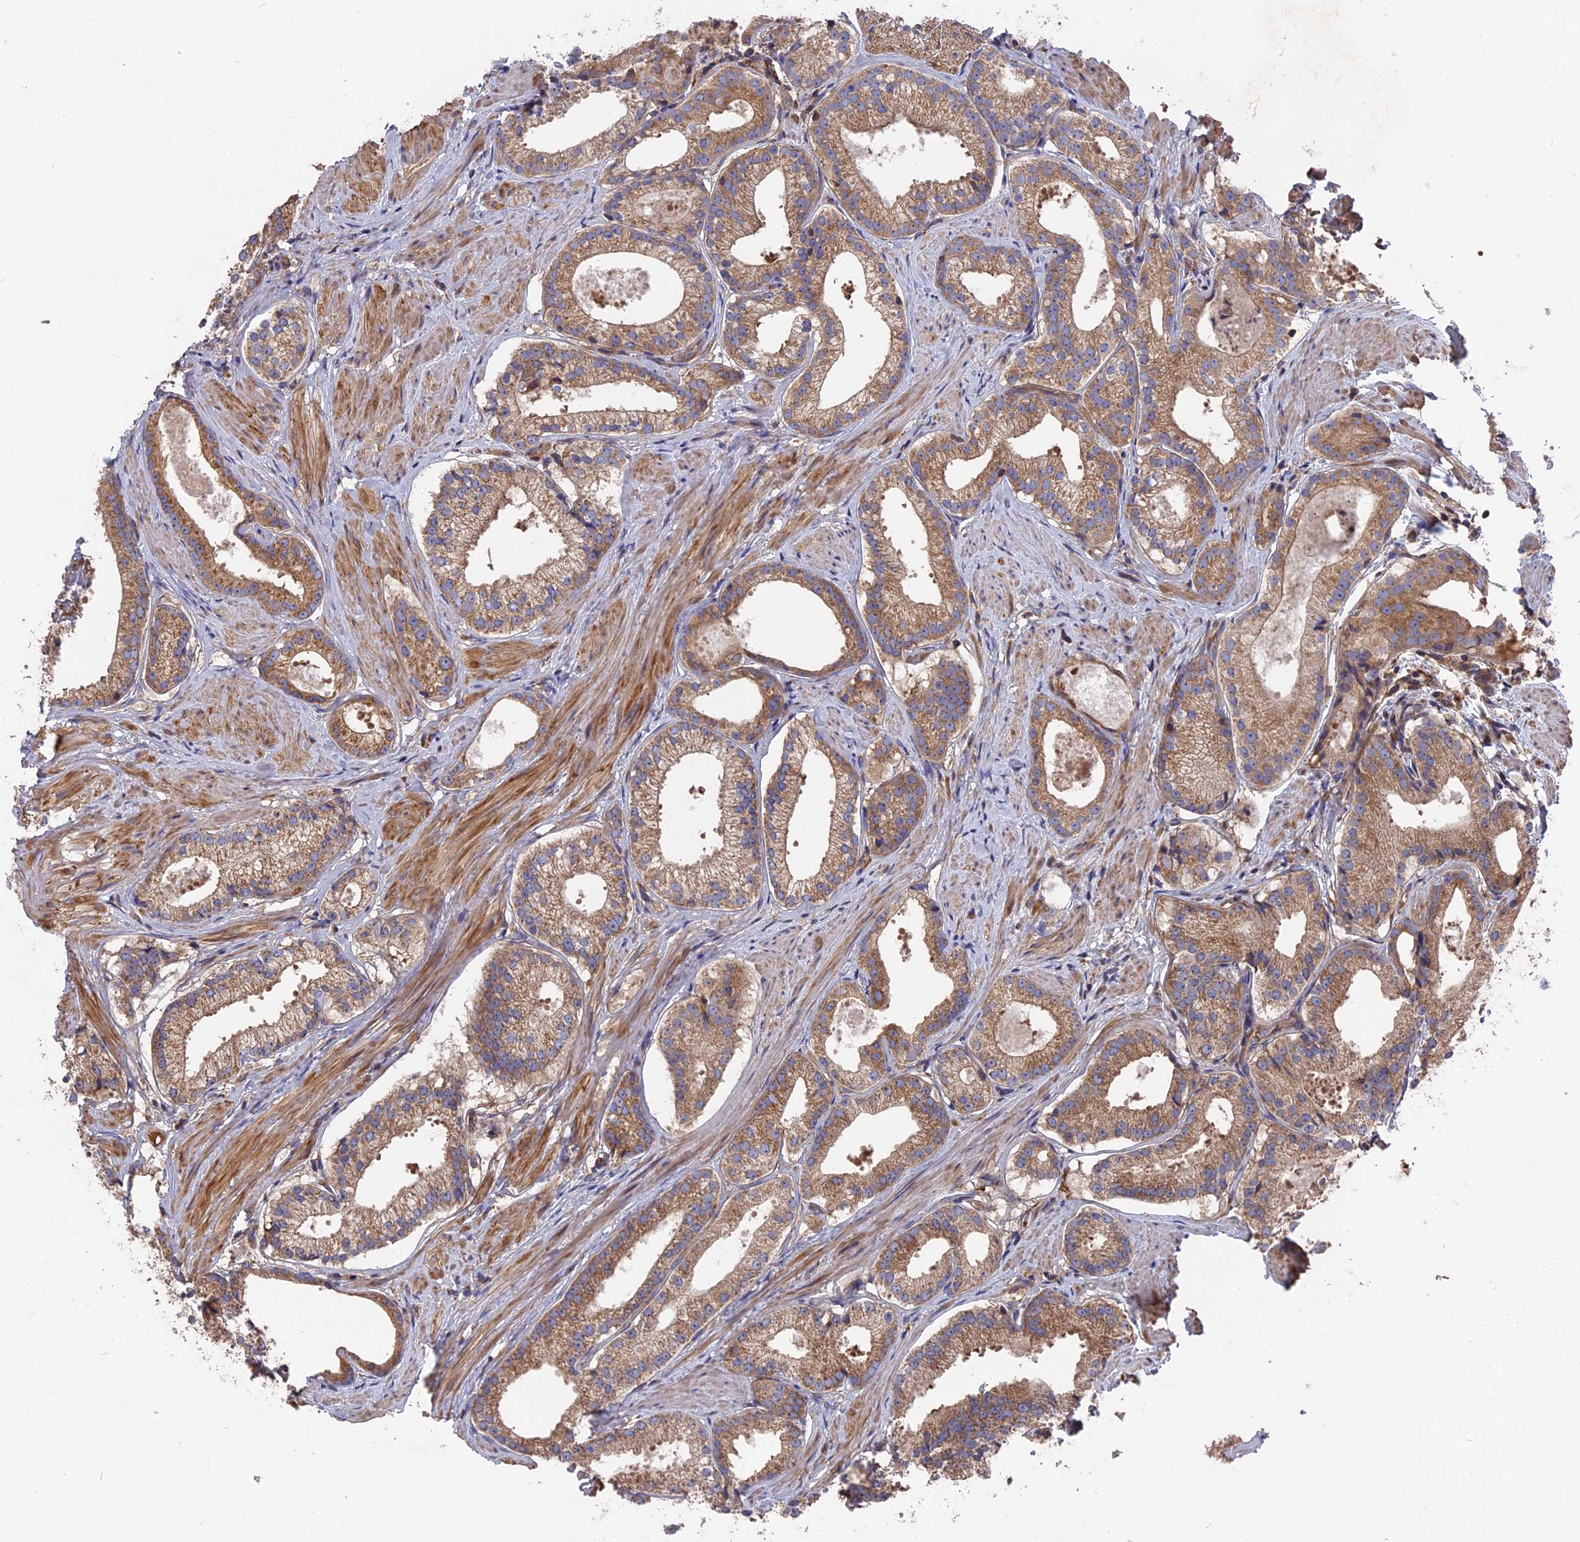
{"staining": {"intensity": "moderate", "quantity": ">75%", "location": "cytoplasmic/membranous"}, "tissue": "prostate cancer", "cell_type": "Tumor cells", "image_type": "cancer", "snomed": [{"axis": "morphology", "description": "Adenocarcinoma, Low grade"}, {"axis": "topography", "description": "Prostate"}], "caption": "A histopathology image showing moderate cytoplasmic/membranous staining in about >75% of tumor cells in prostate cancer (low-grade adenocarcinoma), as visualized by brown immunohistochemical staining.", "gene": "TELO2", "patient": {"sex": "male", "age": 57}}